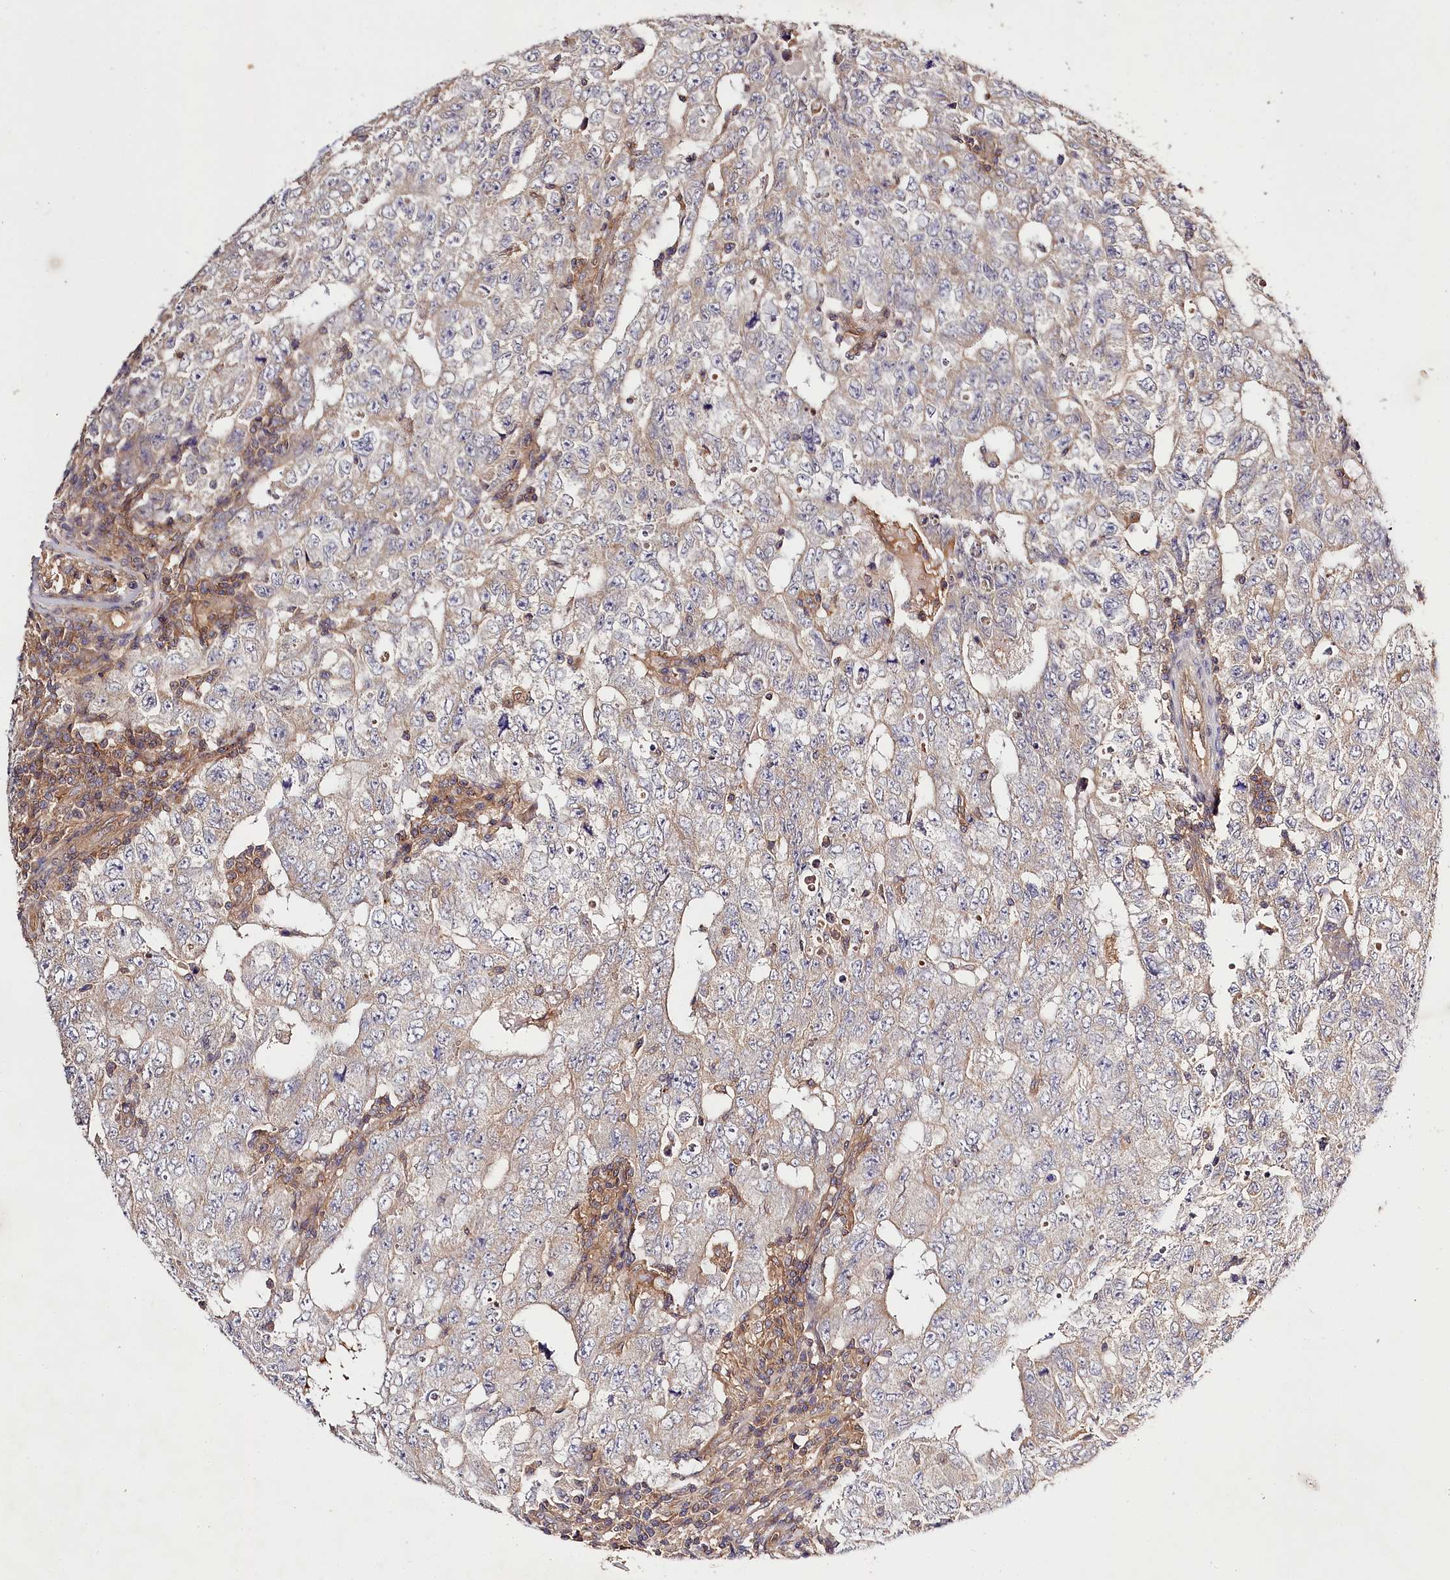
{"staining": {"intensity": "weak", "quantity": "<25%", "location": "cytoplasmic/membranous"}, "tissue": "testis cancer", "cell_type": "Tumor cells", "image_type": "cancer", "snomed": [{"axis": "morphology", "description": "Carcinoma, Embryonal, NOS"}, {"axis": "topography", "description": "Testis"}], "caption": "Human testis cancer stained for a protein using immunohistochemistry (IHC) shows no positivity in tumor cells.", "gene": "LSS", "patient": {"sex": "male", "age": 26}}